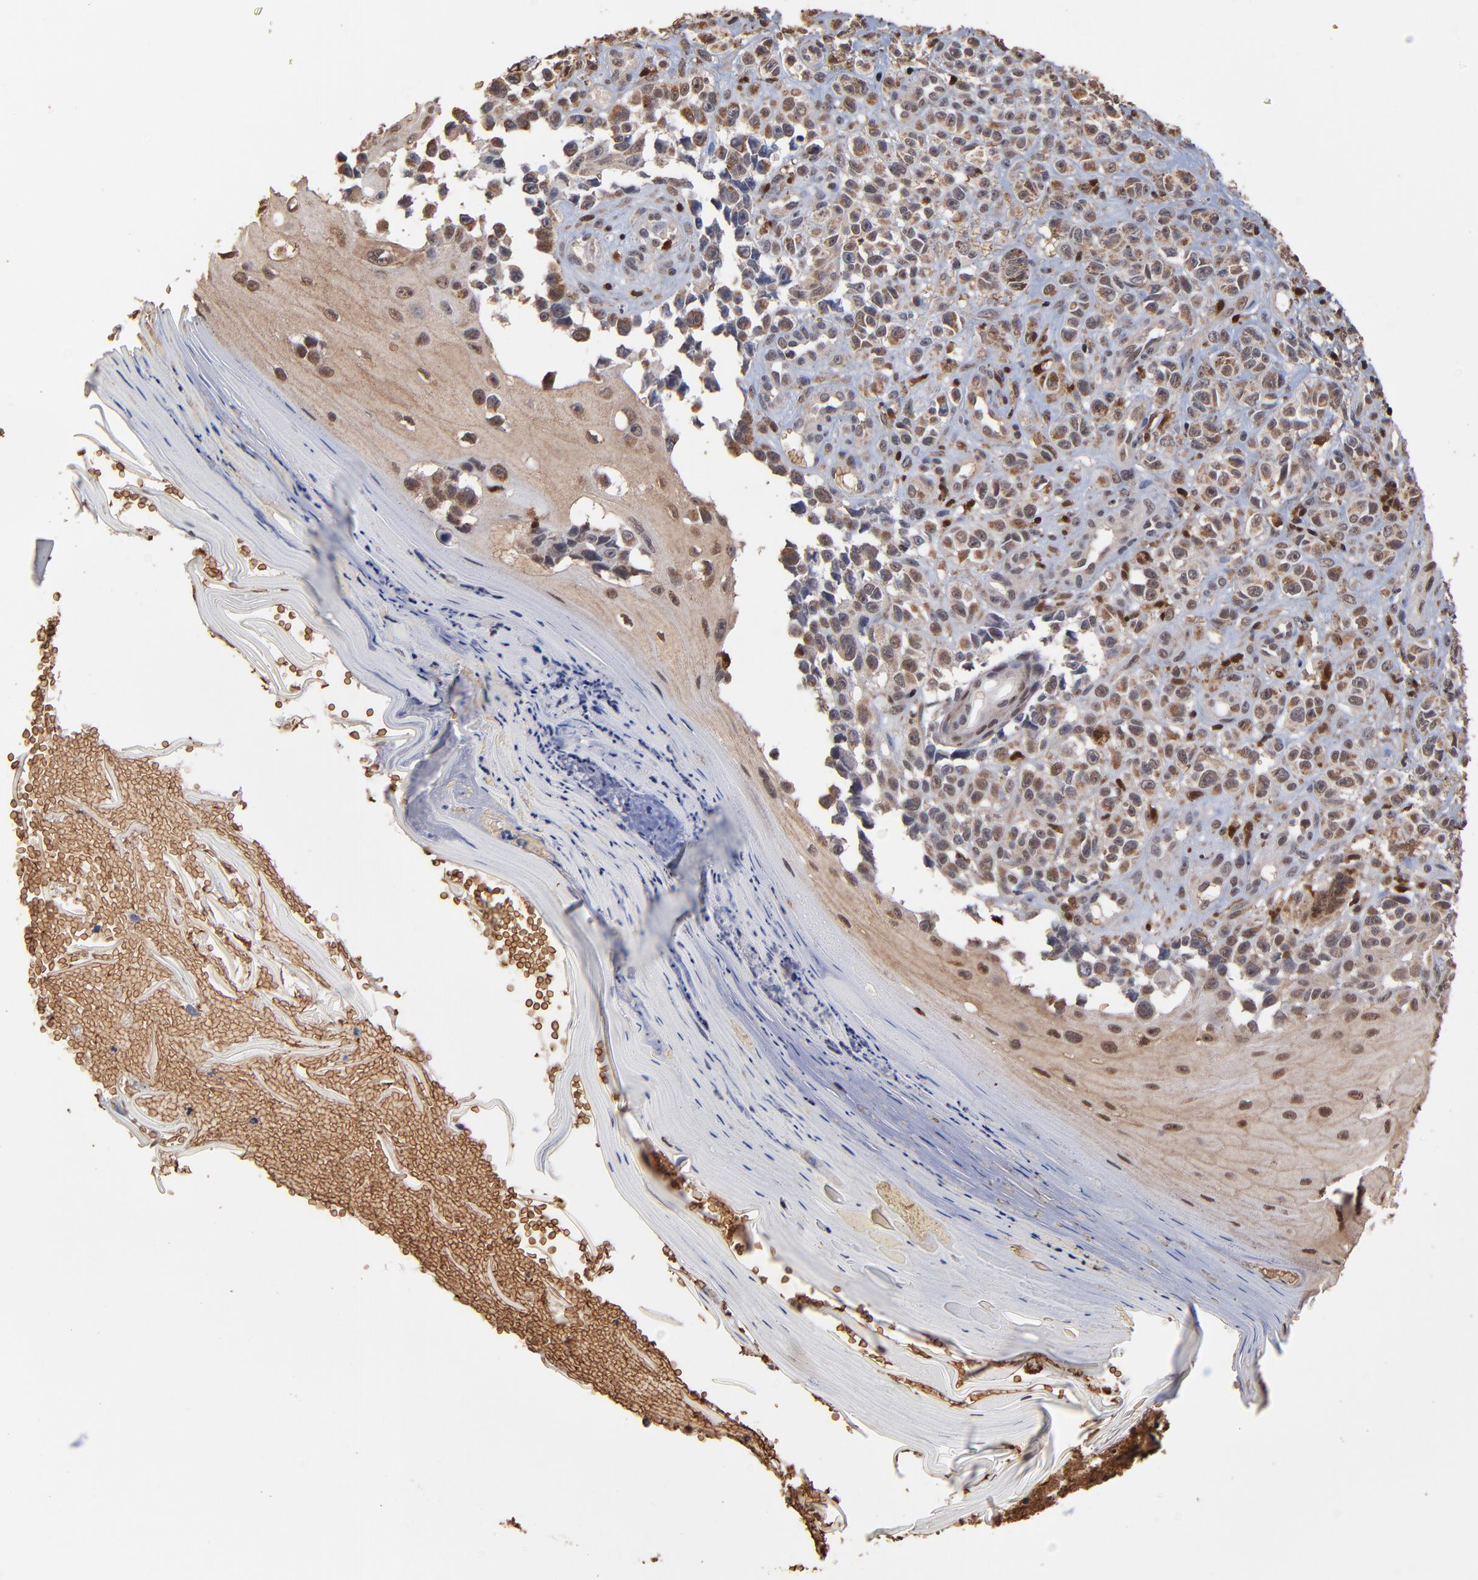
{"staining": {"intensity": "moderate", "quantity": ">75%", "location": "cytoplasmic/membranous"}, "tissue": "melanoma", "cell_type": "Tumor cells", "image_type": "cancer", "snomed": [{"axis": "morphology", "description": "Malignant melanoma, NOS"}, {"axis": "topography", "description": "Skin"}], "caption": "Immunohistochemical staining of malignant melanoma displays medium levels of moderate cytoplasmic/membranous protein expression in approximately >75% of tumor cells.", "gene": "CASP1", "patient": {"sex": "female", "age": 82}}